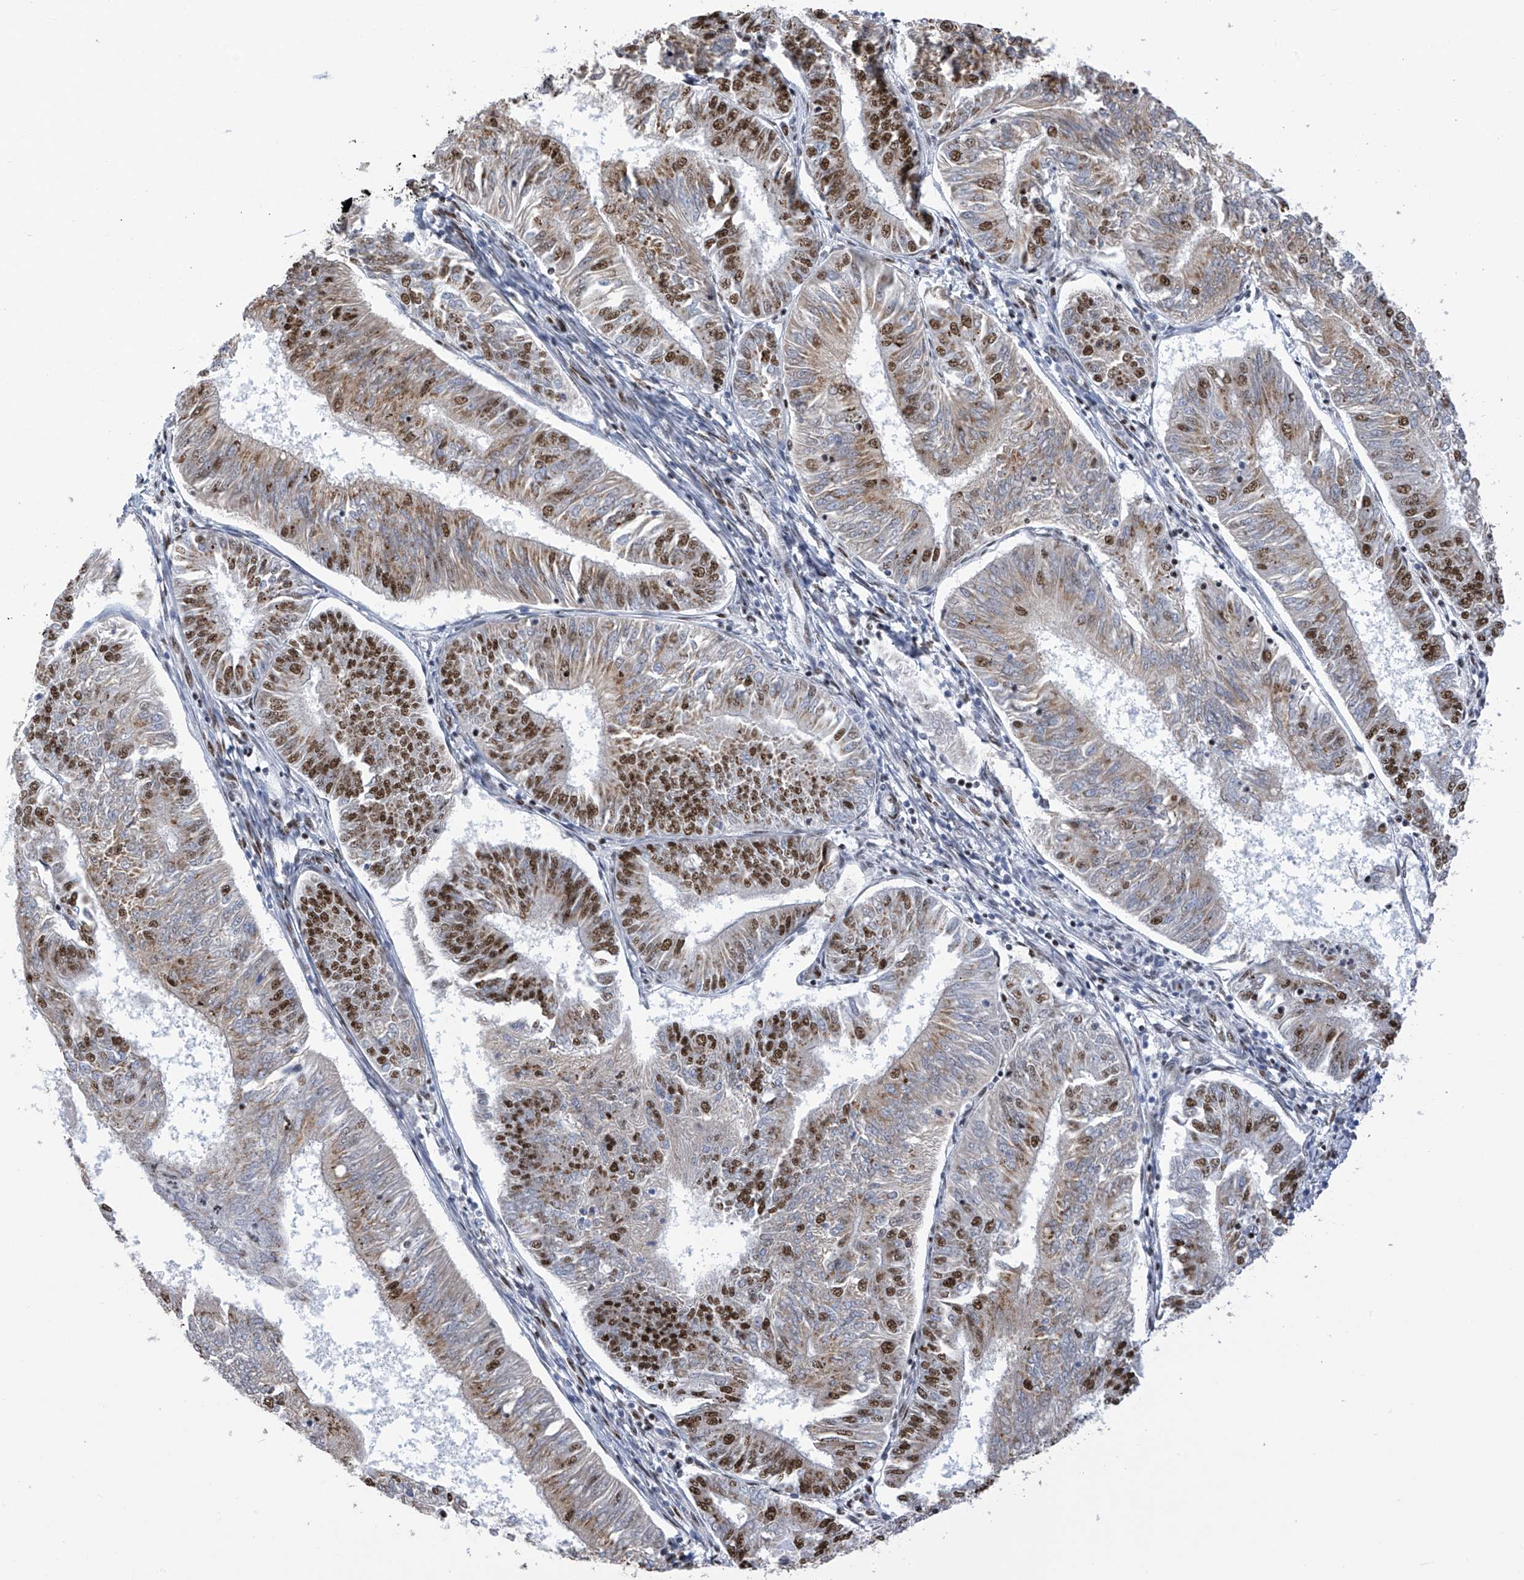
{"staining": {"intensity": "strong", "quantity": "25%-75%", "location": "nuclear"}, "tissue": "endometrial cancer", "cell_type": "Tumor cells", "image_type": "cancer", "snomed": [{"axis": "morphology", "description": "Adenocarcinoma, NOS"}, {"axis": "topography", "description": "Endometrium"}], "caption": "Adenocarcinoma (endometrial) stained for a protein (brown) displays strong nuclear positive positivity in approximately 25%-75% of tumor cells.", "gene": "APLF", "patient": {"sex": "female", "age": 58}}